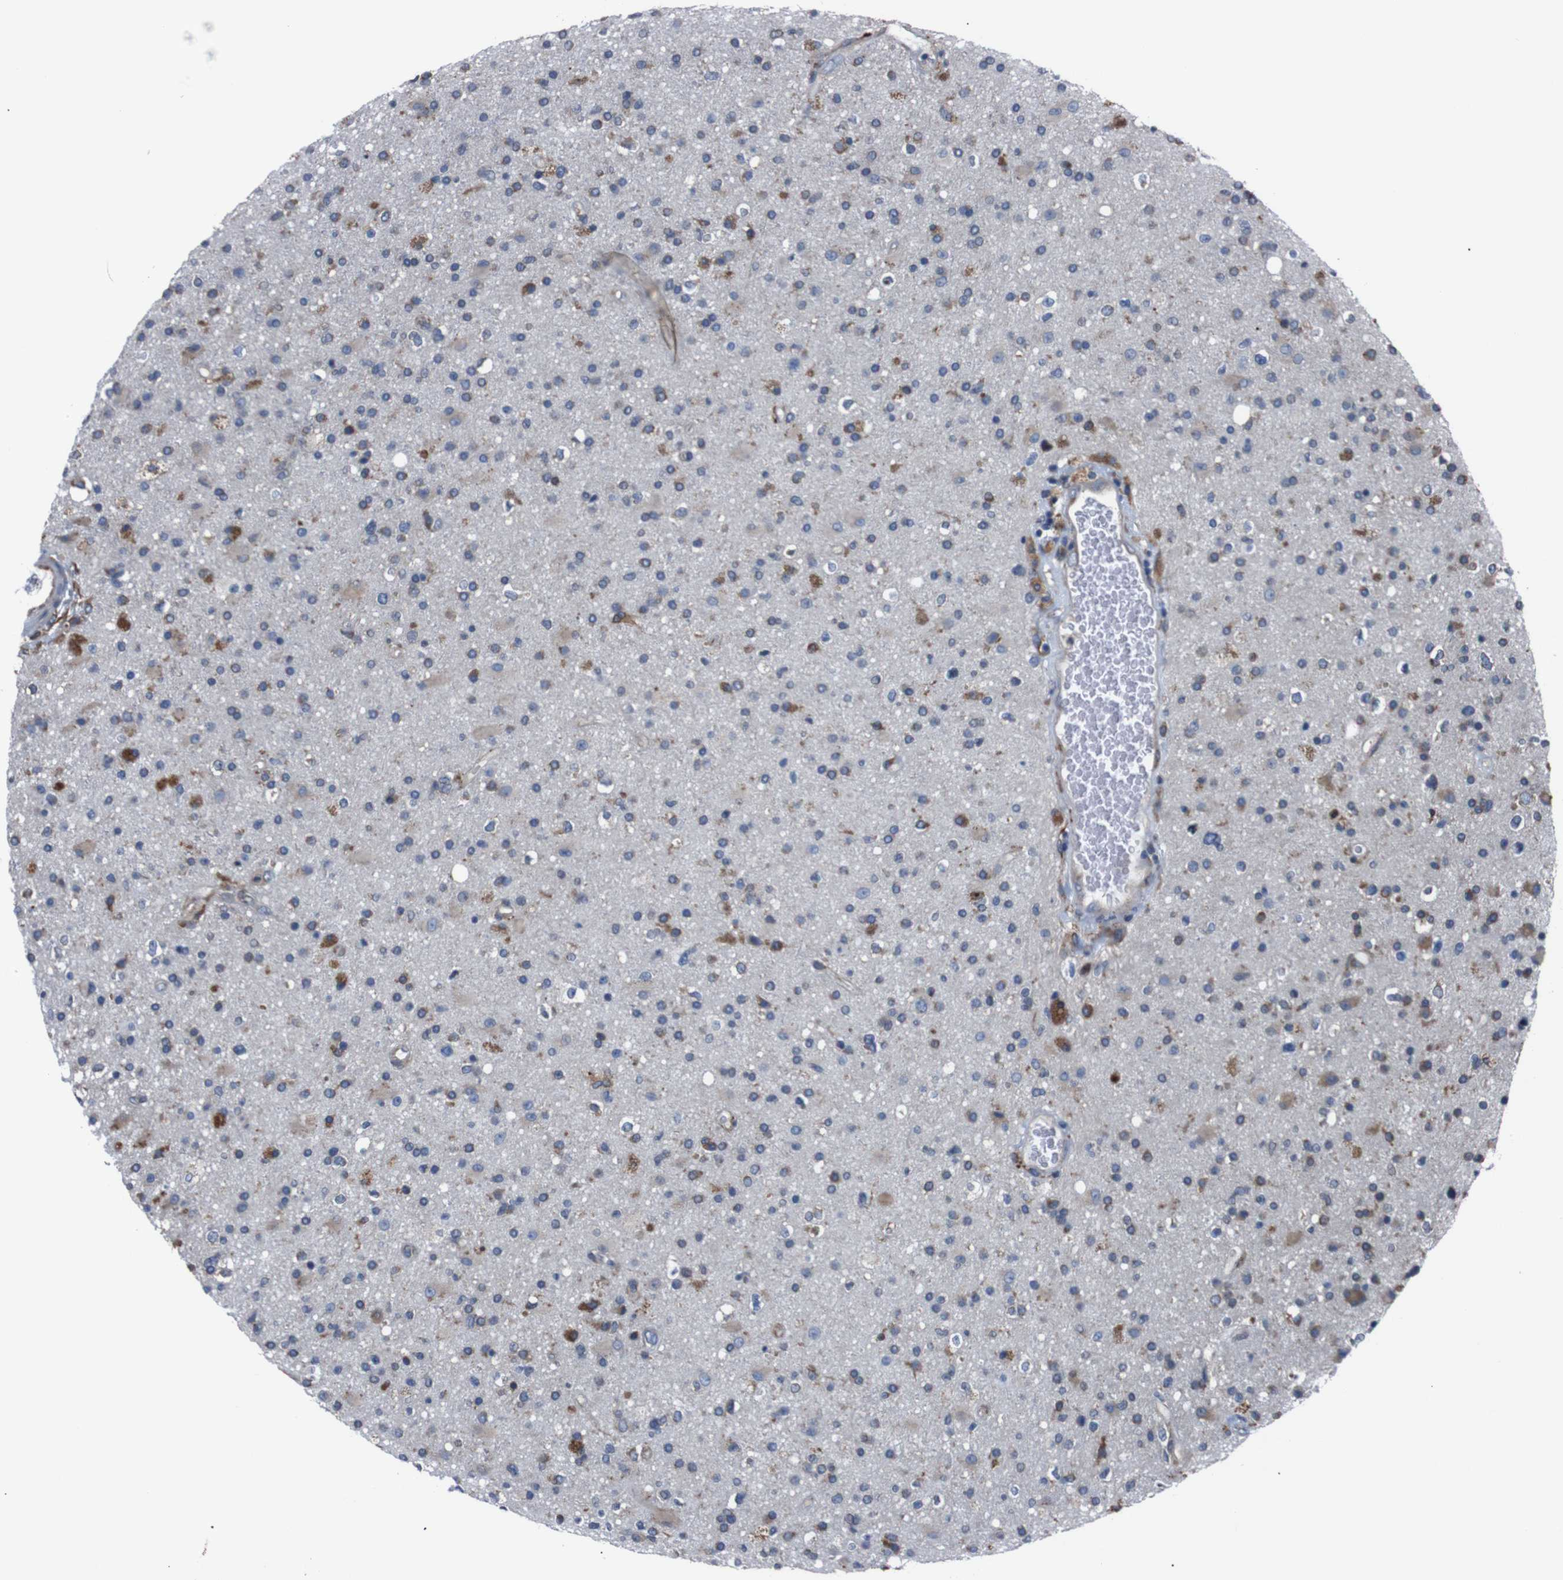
{"staining": {"intensity": "moderate", "quantity": "25%-75%", "location": "cytoplasmic/membranous"}, "tissue": "glioma", "cell_type": "Tumor cells", "image_type": "cancer", "snomed": [{"axis": "morphology", "description": "Glioma, malignant, High grade"}, {"axis": "topography", "description": "Brain"}], "caption": "Approximately 25%-75% of tumor cells in glioma display moderate cytoplasmic/membranous protein staining as visualized by brown immunohistochemical staining.", "gene": "SIGMAR1", "patient": {"sex": "male", "age": 33}}